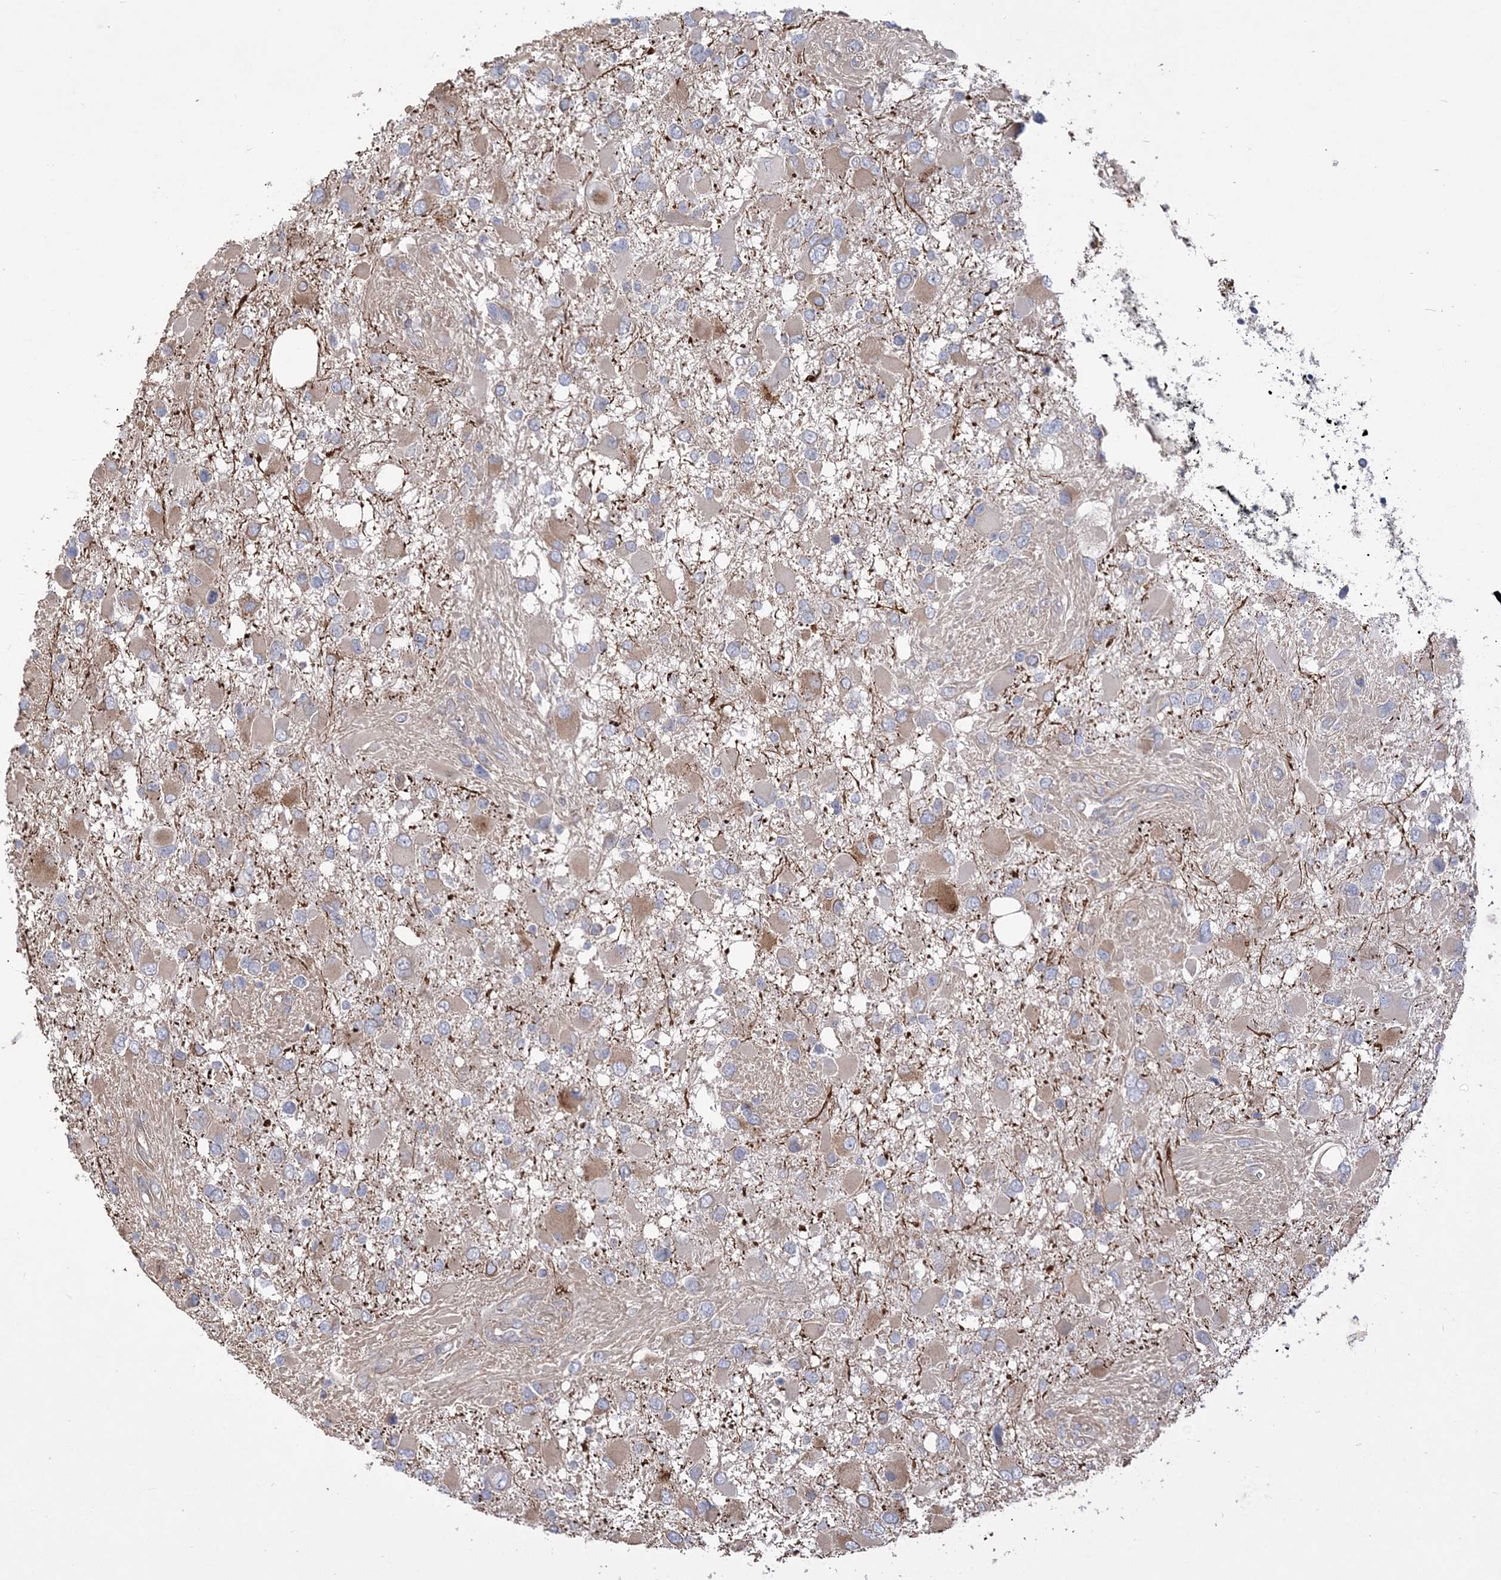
{"staining": {"intensity": "negative", "quantity": "none", "location": "none"}, "tissue": "glioma", "cell_type": "Tumor cells", "image_type": "cancer", "snomed": [{"axis": "morphology", "description": "Glioma, malignant, High grade"}, {"axis": "topography", "description": "Brain"}], "caption": "High magnification brightfield microscopy of high-grade glioma (malignant) stained with DAB (3,3'-diaminobenzidine) (brown) and counterstained with hematoxylin (blue): tumor cells show no significant expression. (DAB (3,3'-diaminobenzidine) immunohistochemistry with hematoxylin counter stain).", "gene": "ZNF821", "patient": {"sex": "male", "age": 53}}